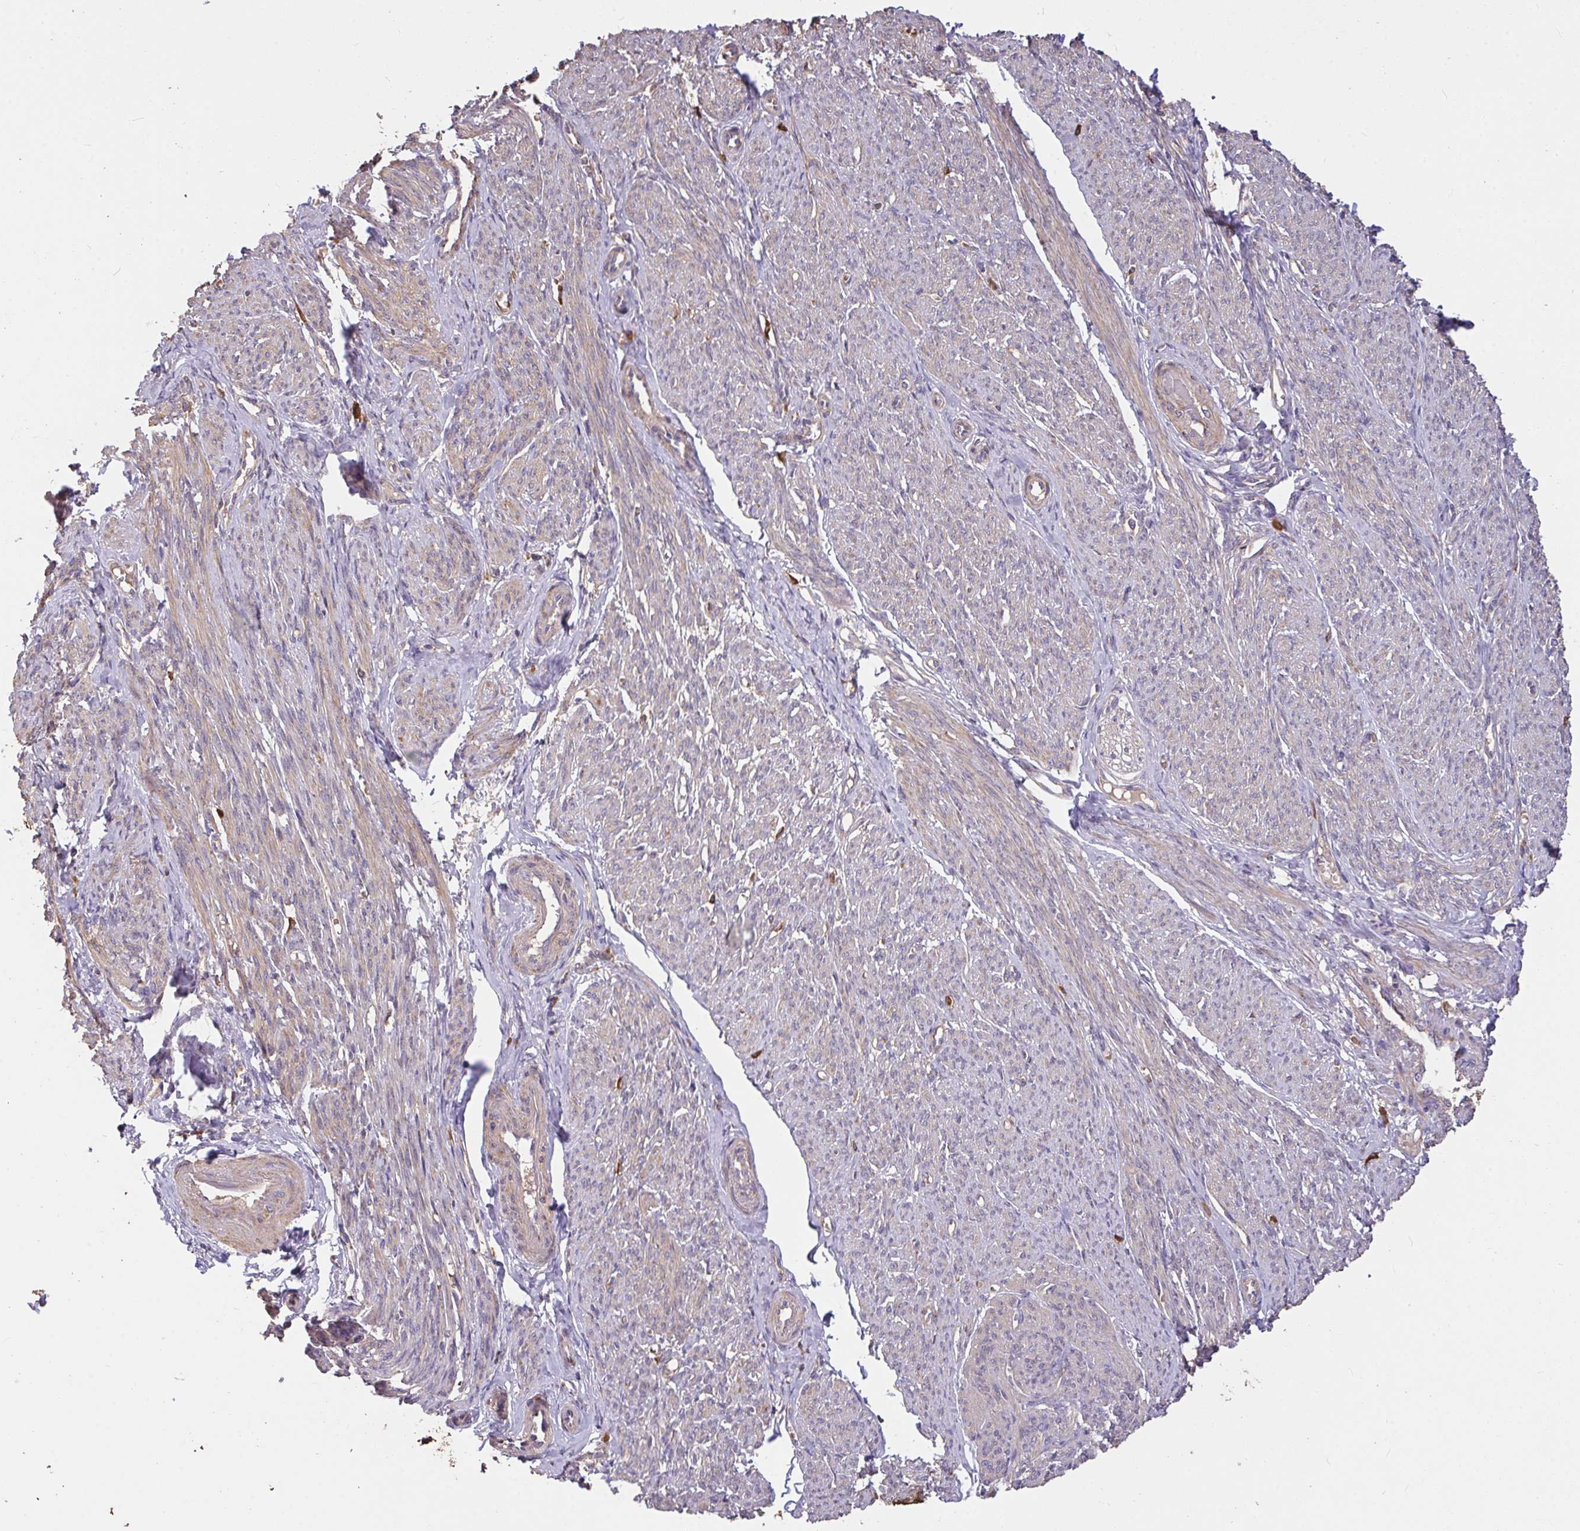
{"staining": {"intensity": "weak", "quantity": ">75%", "location": "cytoplasmic/membranous"}, "tissue": "smooth muscle", "cell_type": "Smooth muscle cells", "image_type": "normal", "snomed": [{"axis": "morphology", "description": "Normal tissue, NOS"}, {"axis": "topography", "description": "Smooth muscle"}], "caption": "About >75% of smooth muscle cells in unremarkable smooth muscle display weak cytoplasmic/membranous protein staining as visualized by brown immunohistochemical staining.", "gene": "FCER1A", "patient": {"sex": "female", "age": 65}}